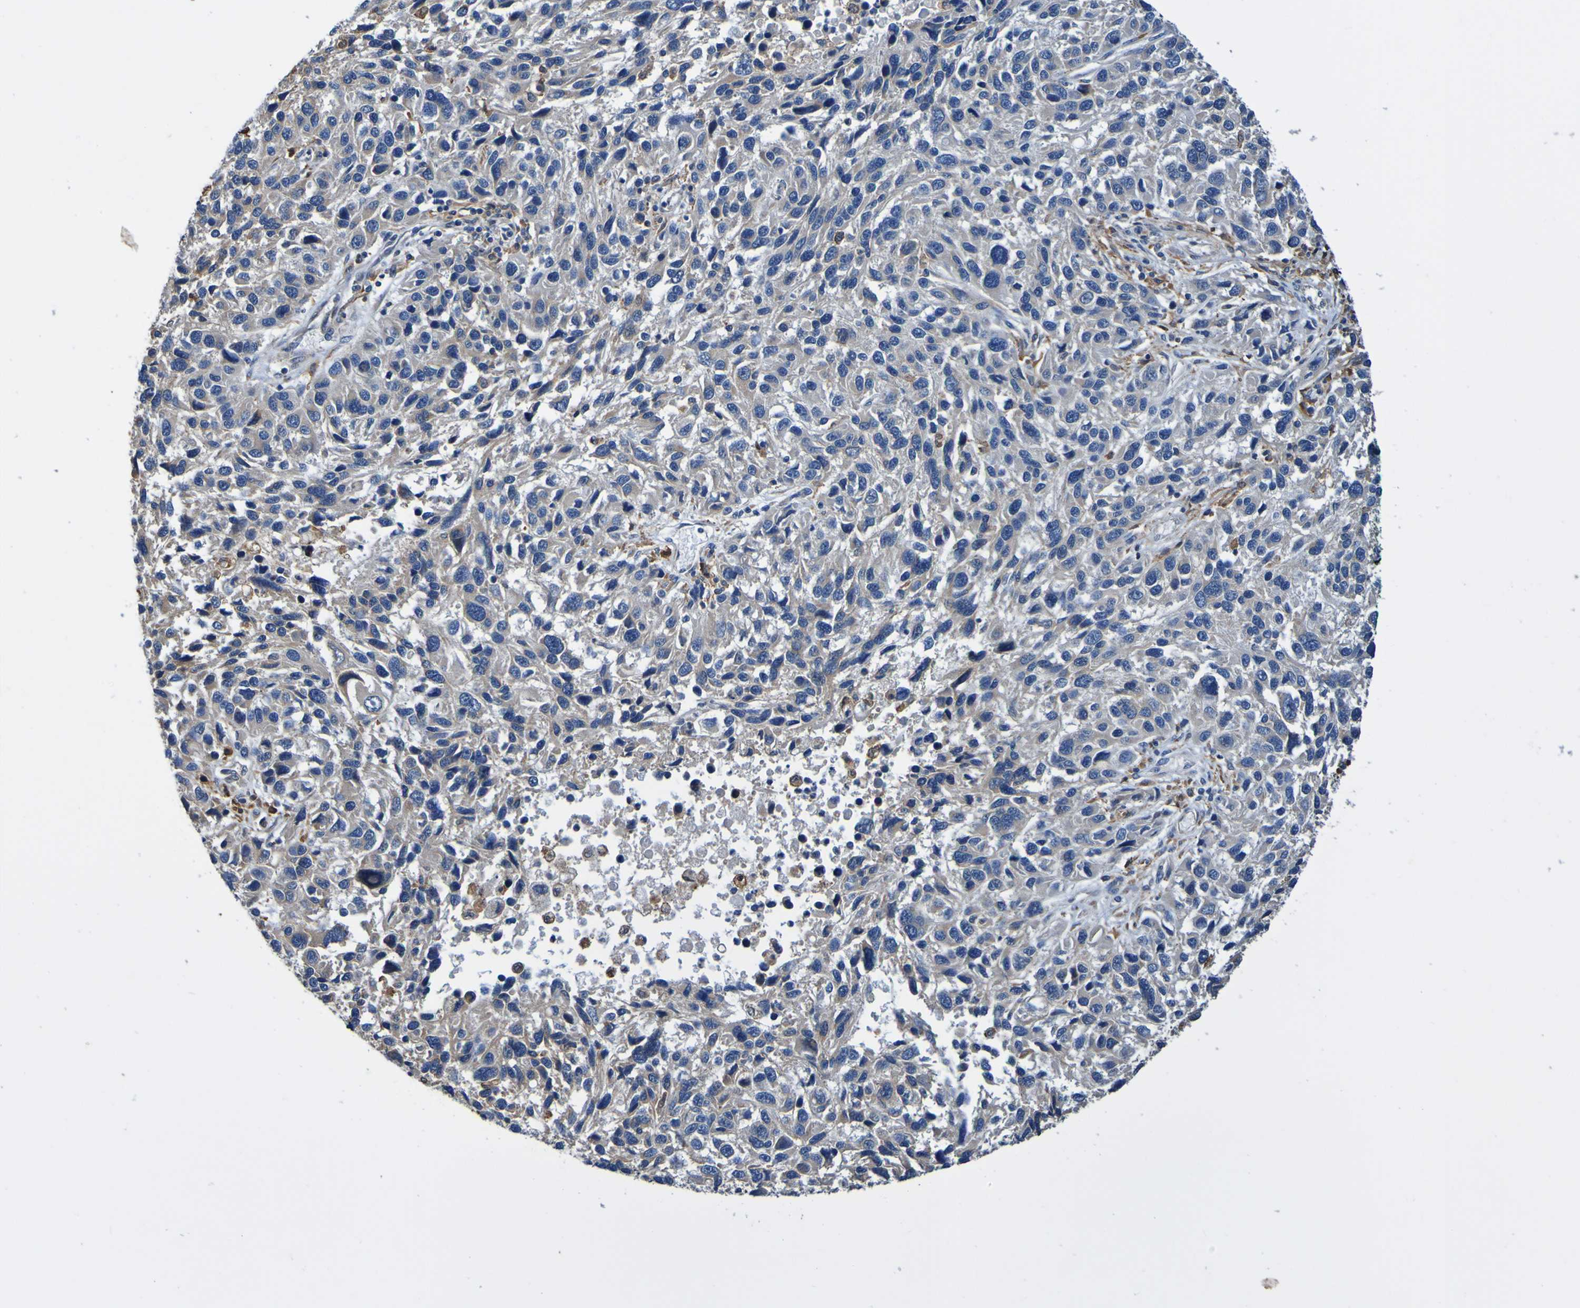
{"staining": {"intensity": "moderate", "quantity": ">75%", "location": "cytoplasmic/membranous"}, "tissue": "melanoma", "cell_type": "Tumor cells", "image_type": "cancer", "snomed": [{"axis": "morphology", "description": "Malignant melanoma, NOS"}, {"axis": "topography", "description": "Skin"}], "caption": "Malignant melanoma stained for a protein (brown) reveals moderate cytoplasmic/membranous positive staining in about >75% of tumor cells.", "gene": "METAP2", "patient": {"sex": "male", "age": 53}}